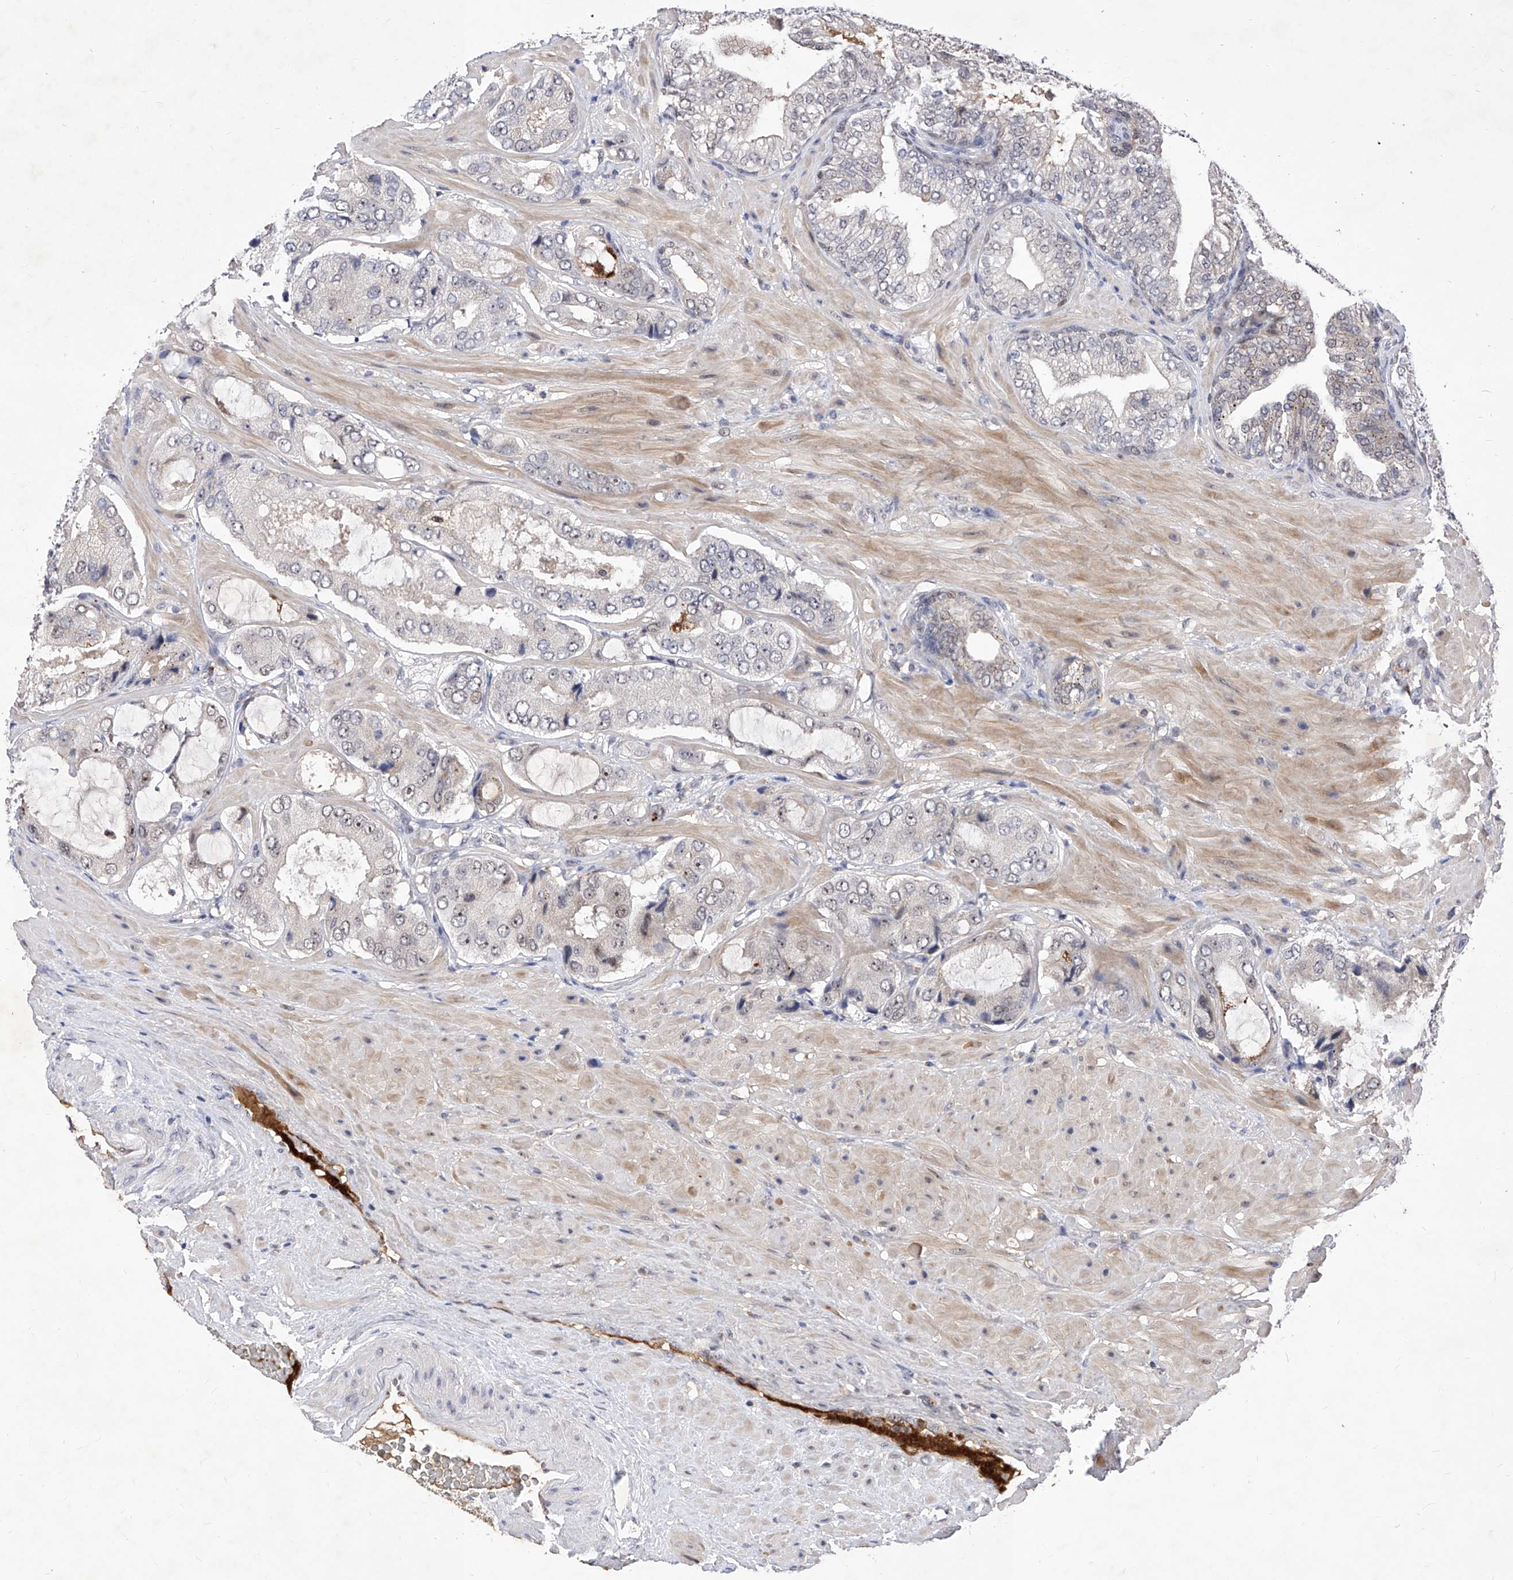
{"staining": {"intensity": "negative", "quantity": "none", "location": "none"}, "tissue": "prostate cancer", "cell_type": "Tumor cells", "image_type": "cancer", "snomed": [{"axis": "morphology", "description": "Adenocarcinoma, High grade"}, {"axis": "topography", "description": "Prostate"}], "caption": "High power microscopy micrograph of an IHC photomicrograph of prostate high-grade adenocarcinoma, revealing no significant staining in tumor cells.", "gene": "LGR4", "patient": {"sex": "male", "age": 59}}